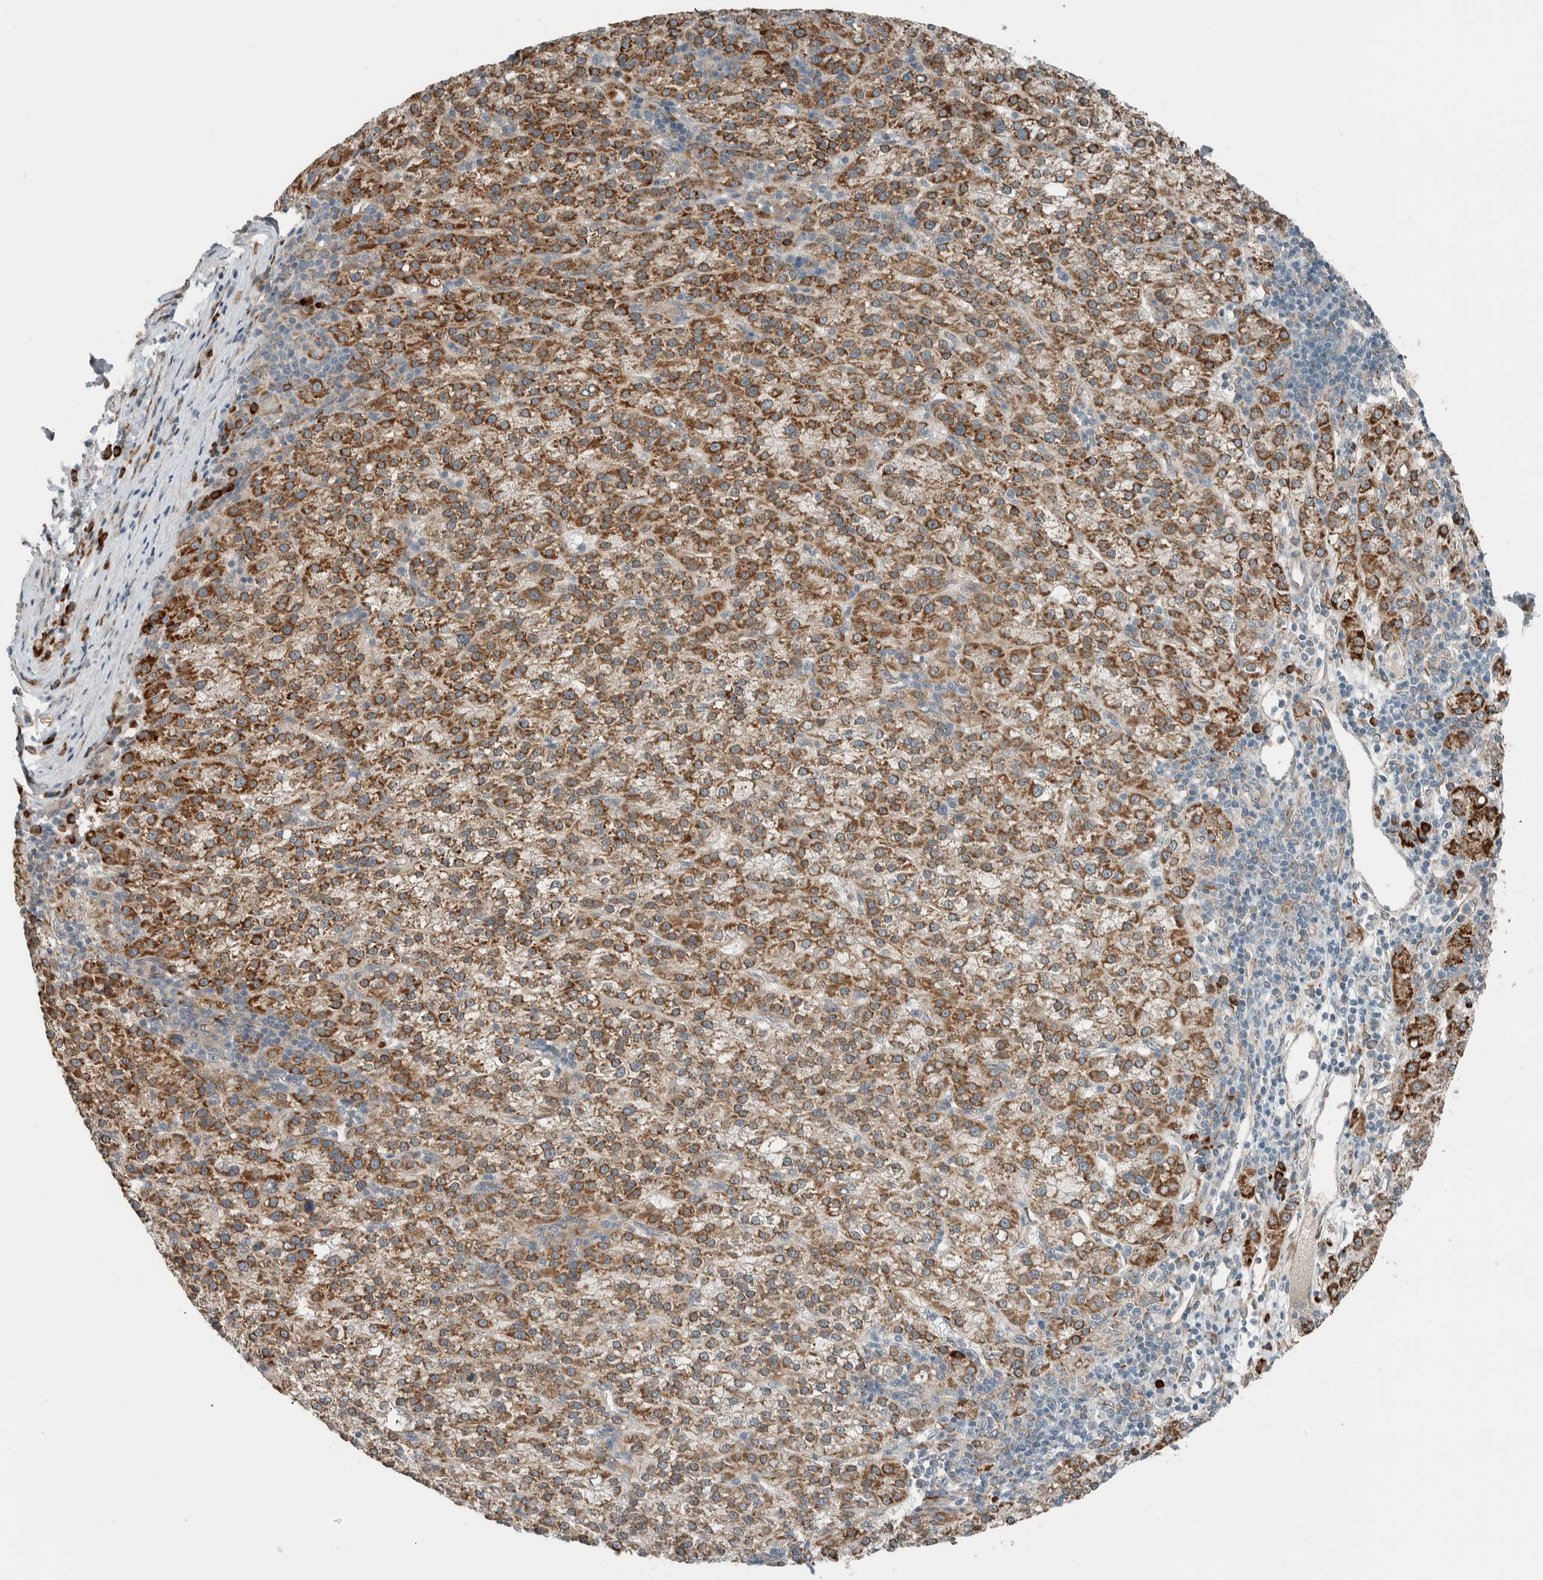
{"staining": {"intensity": "moderate", "quantity": ">75%", "location": "cytoplasmic/membranous"}, "tissue": "liver cancer", "cell_type": "Tumor cells", "image_type": "cancer", "snomed": [{"axis": "morphology", "description": "Carcinoma, Hepatocellular, NOS"}, {"axis": "topography", "description": "Liver"}], "caption": "Liver hepatocellular carcinoma stained for a protein exhibits moderate cytoplasmic/membranous positivity in tumor cells. (DAB IHC, brown staining for protein, blue staining for nuclei).", "gene": "CTBP2", "patient": {"sex": "female", "age": 58}}